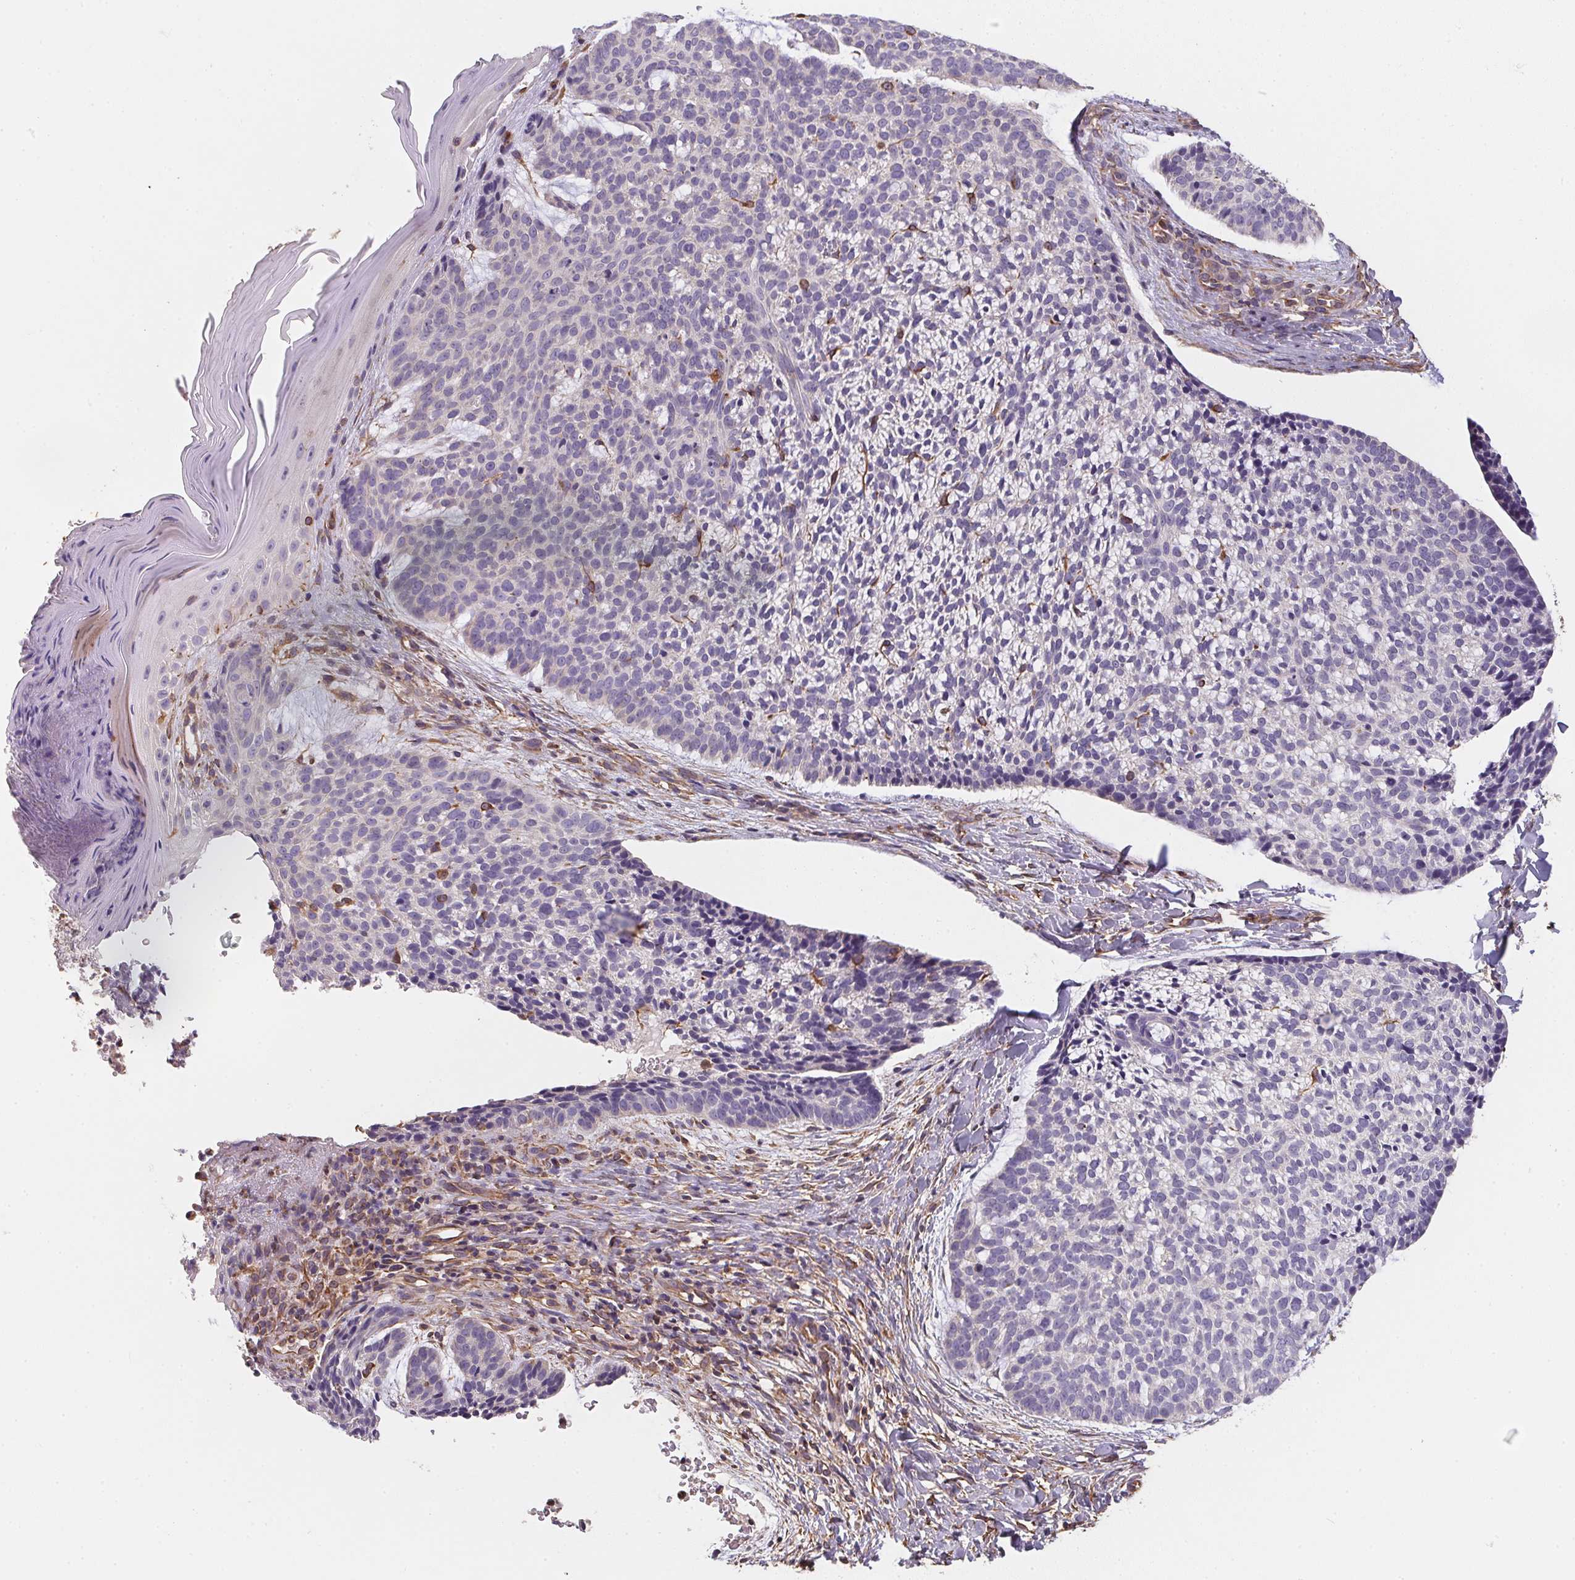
{"staining": {"intensity": "negative", "quantity": "none", "location": "none"}, "tissue": "skin cancer", "cell_type": "Tumor cells", "image_type": "cancer", "snomed": [{"axis": "morphology", "description": "Basal cell carcinoma"}, {"axis": "topography", "description": "Skin"}], "caption": "This is a micrograph of immunohistochemistry (IHC) staining of basal cell carcinoma (skin), which shows no staining in tumor cells.", "gene": "TBKBP1", "patient": {"sex": "male", "age": 64}}